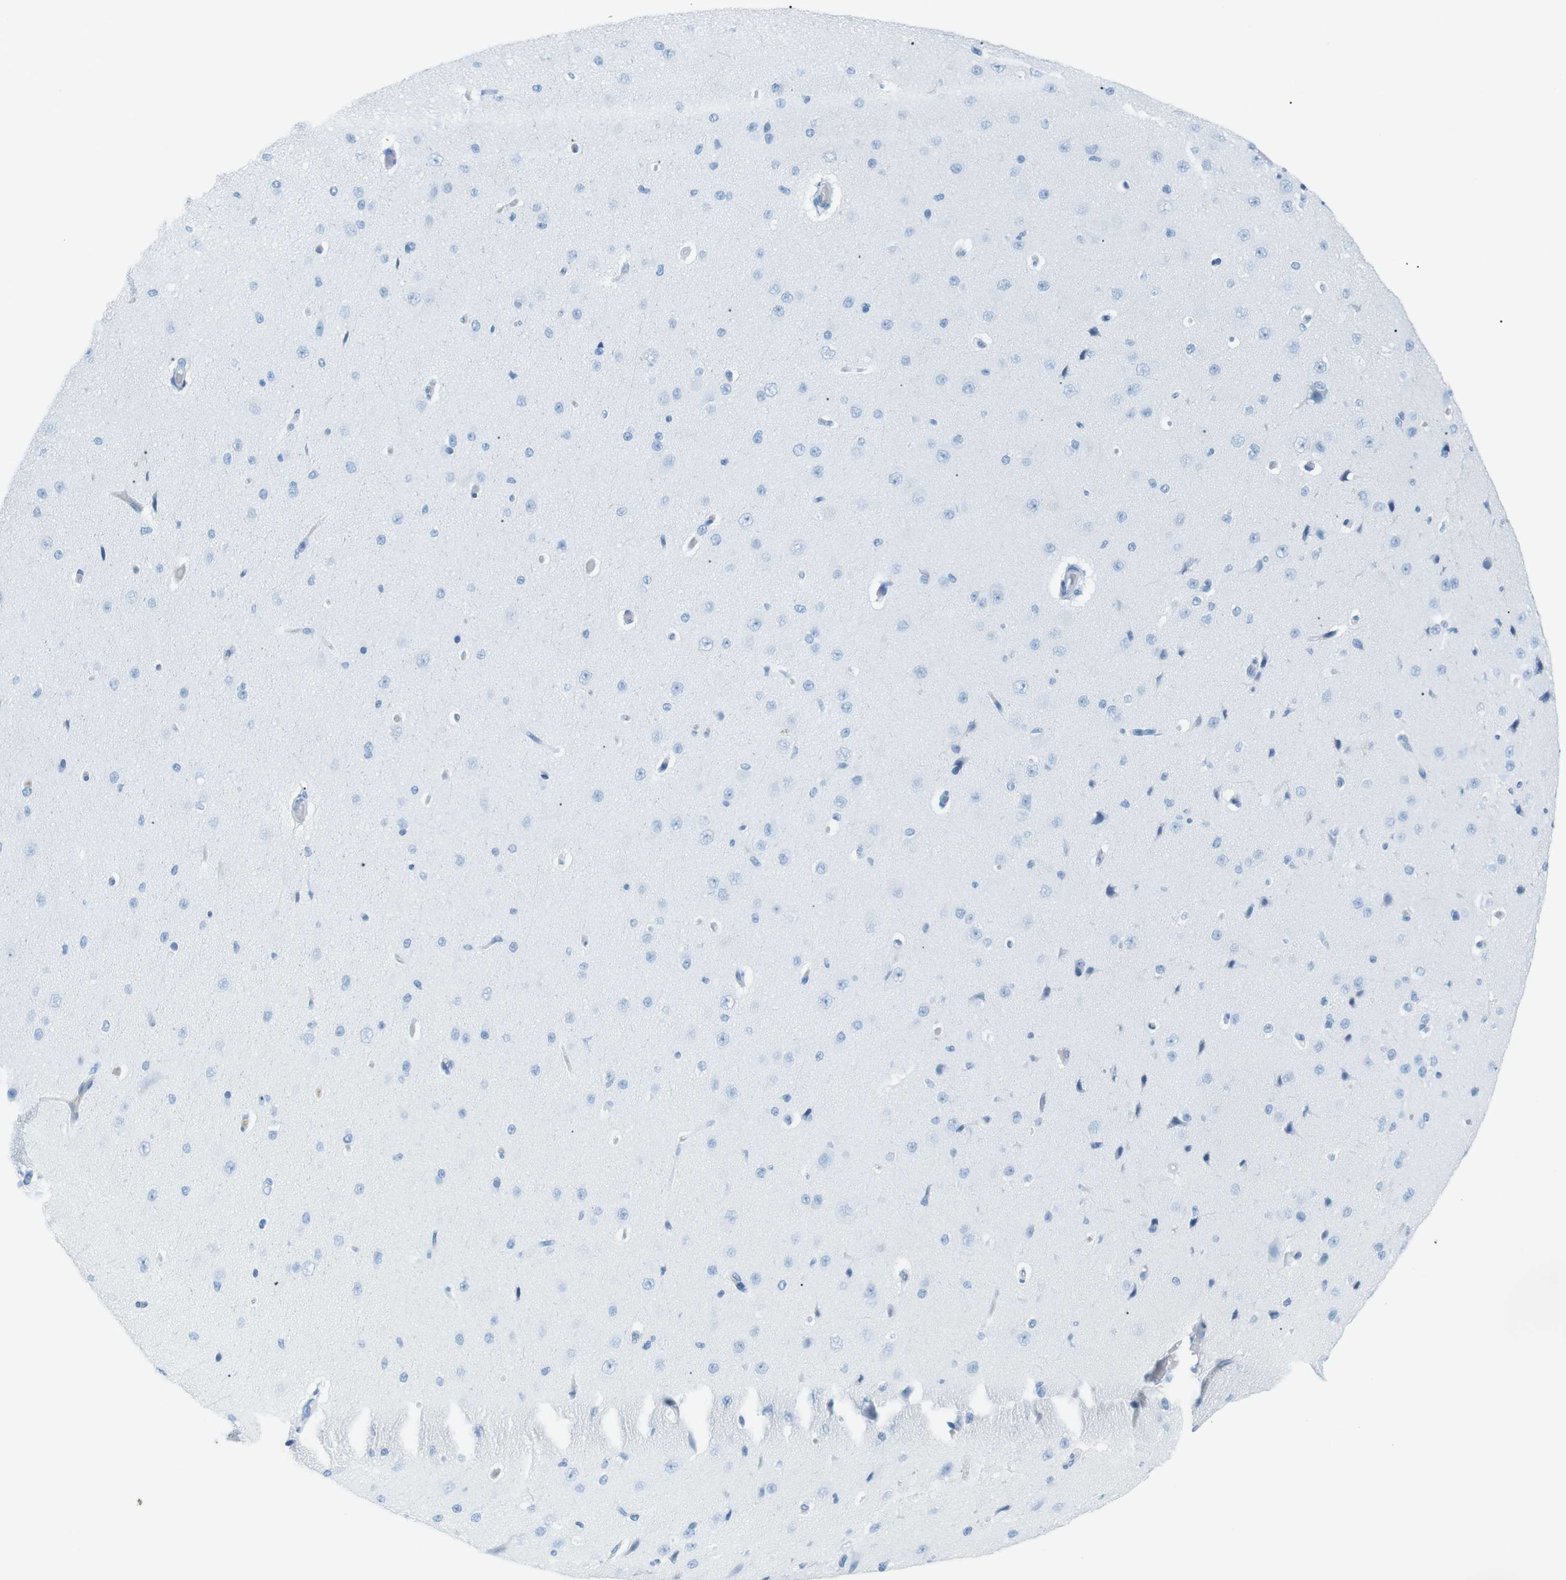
{"staining": {"intensity": "negative", "quantity": "none", "location": "none"}, "tissue": "cerebral cortex", "cell_type": "Endothelial cells", "image_type": "normal", "snomed": [{"axis": "morphology", "description": "Normal tissue, NOS"}, {"axis": "morphology", "description": "Developmental malformation"}, {"axis": "topography", "description": "Cerebral cortex"}], "caption": "High power microscopy photomicrograph of an IHC micrograph of normal cerebral cortex, revealing no significant positivity in endothelial cells.", "gene": "AZGP1", "patient": {"sex": "female", "age": 30}}